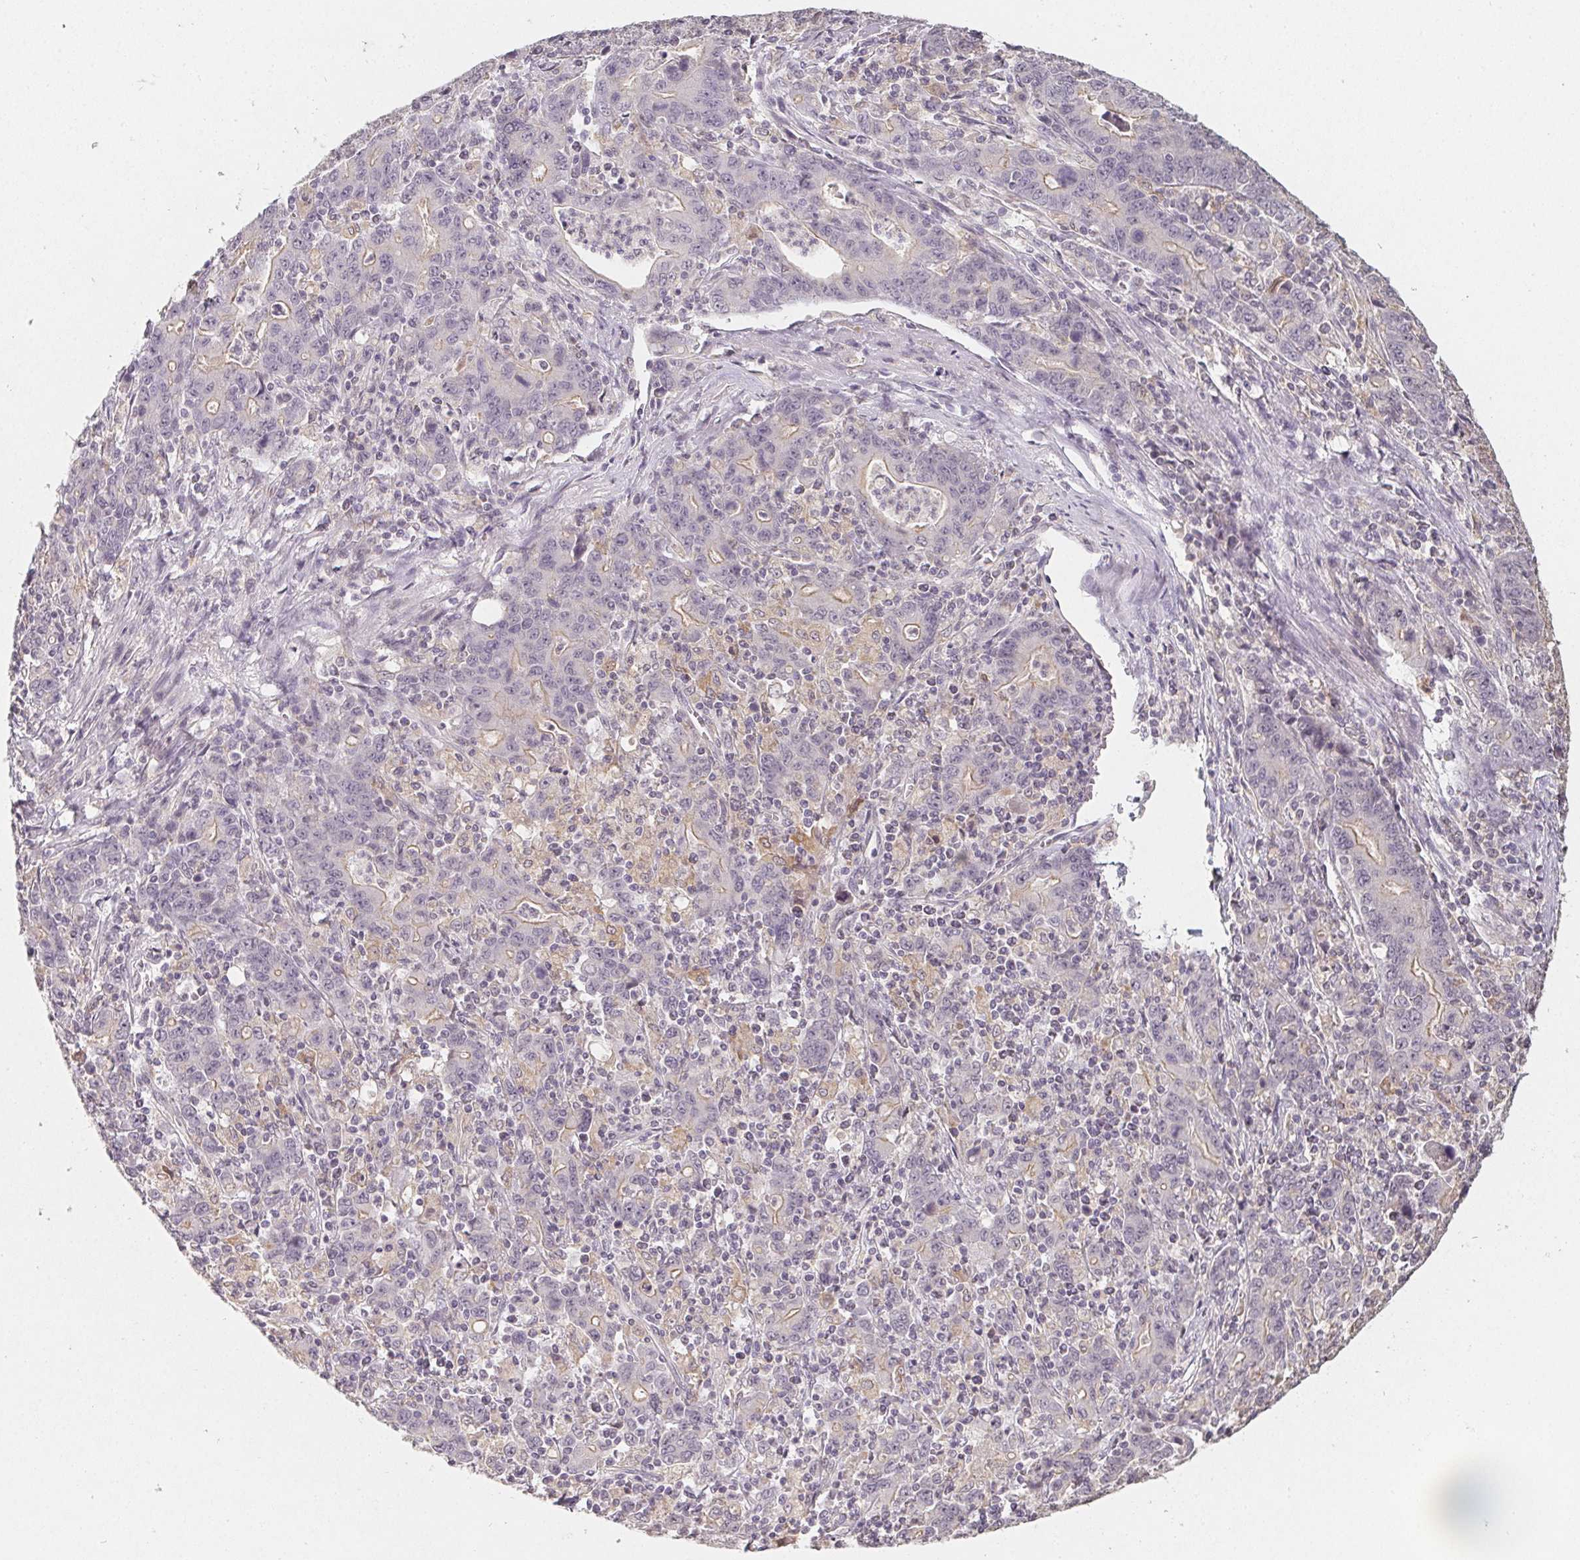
{"staining": {"intensity": "weak", "quantity": "<25%", "location": "cytoplasmic/membranous"}, "tissue": "stomach cancer", "cell_type": "Tumor cells", "image_type": "cancer", "snomed": [{"axis": "morphology", "description": "Adenocarcinoma, NOS"}, {"axis": "topography", "description": "Stomach, upper"}], "caption": "There is no significant positivity in tumor cells of adenocarcinoma (stomach).", "gene": "SOAT1", "patient": {"sex": "male", "age": 69}}